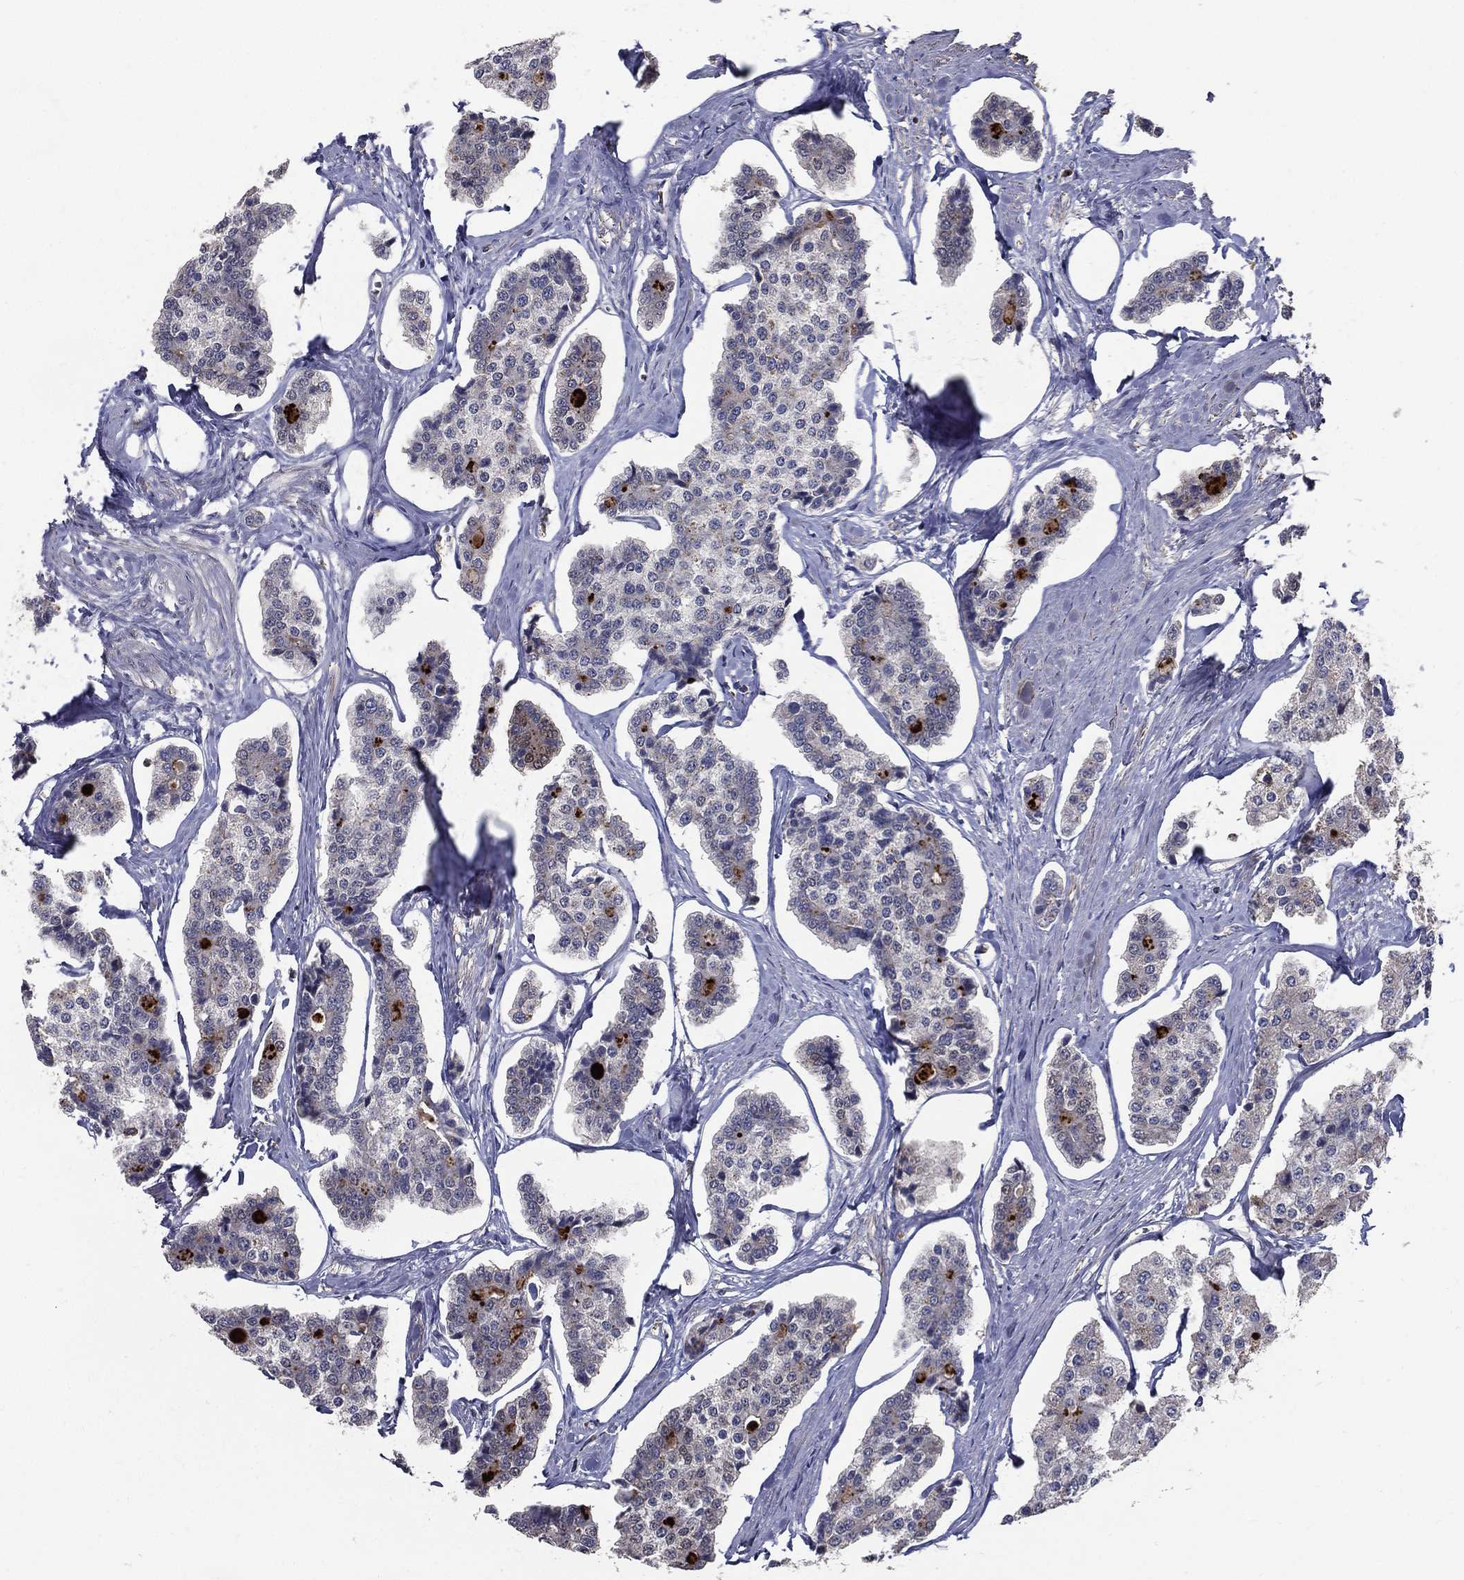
{"staining": {"intensity": "strong", "quantity": "<25%", "location": "cytoplasmic/membranous"}, "tissue": "carcinoid", "cell_type": "Tumor cells", "image_type": "cancer", "snomed": [{"axis": "morphology", "description": "Carcinoid, malignant, NOS"}, {"axis": "topography", "description": "Small intestine"}], "caption": "Carcinoid (malignant) was stained to show a protein in brown. There is medium levels of strong cytoplasmic/membranous expression in about <25% of tumor cells.", "gene": "SERPINB2", "patient": {"sex": "female", "age": 65}}